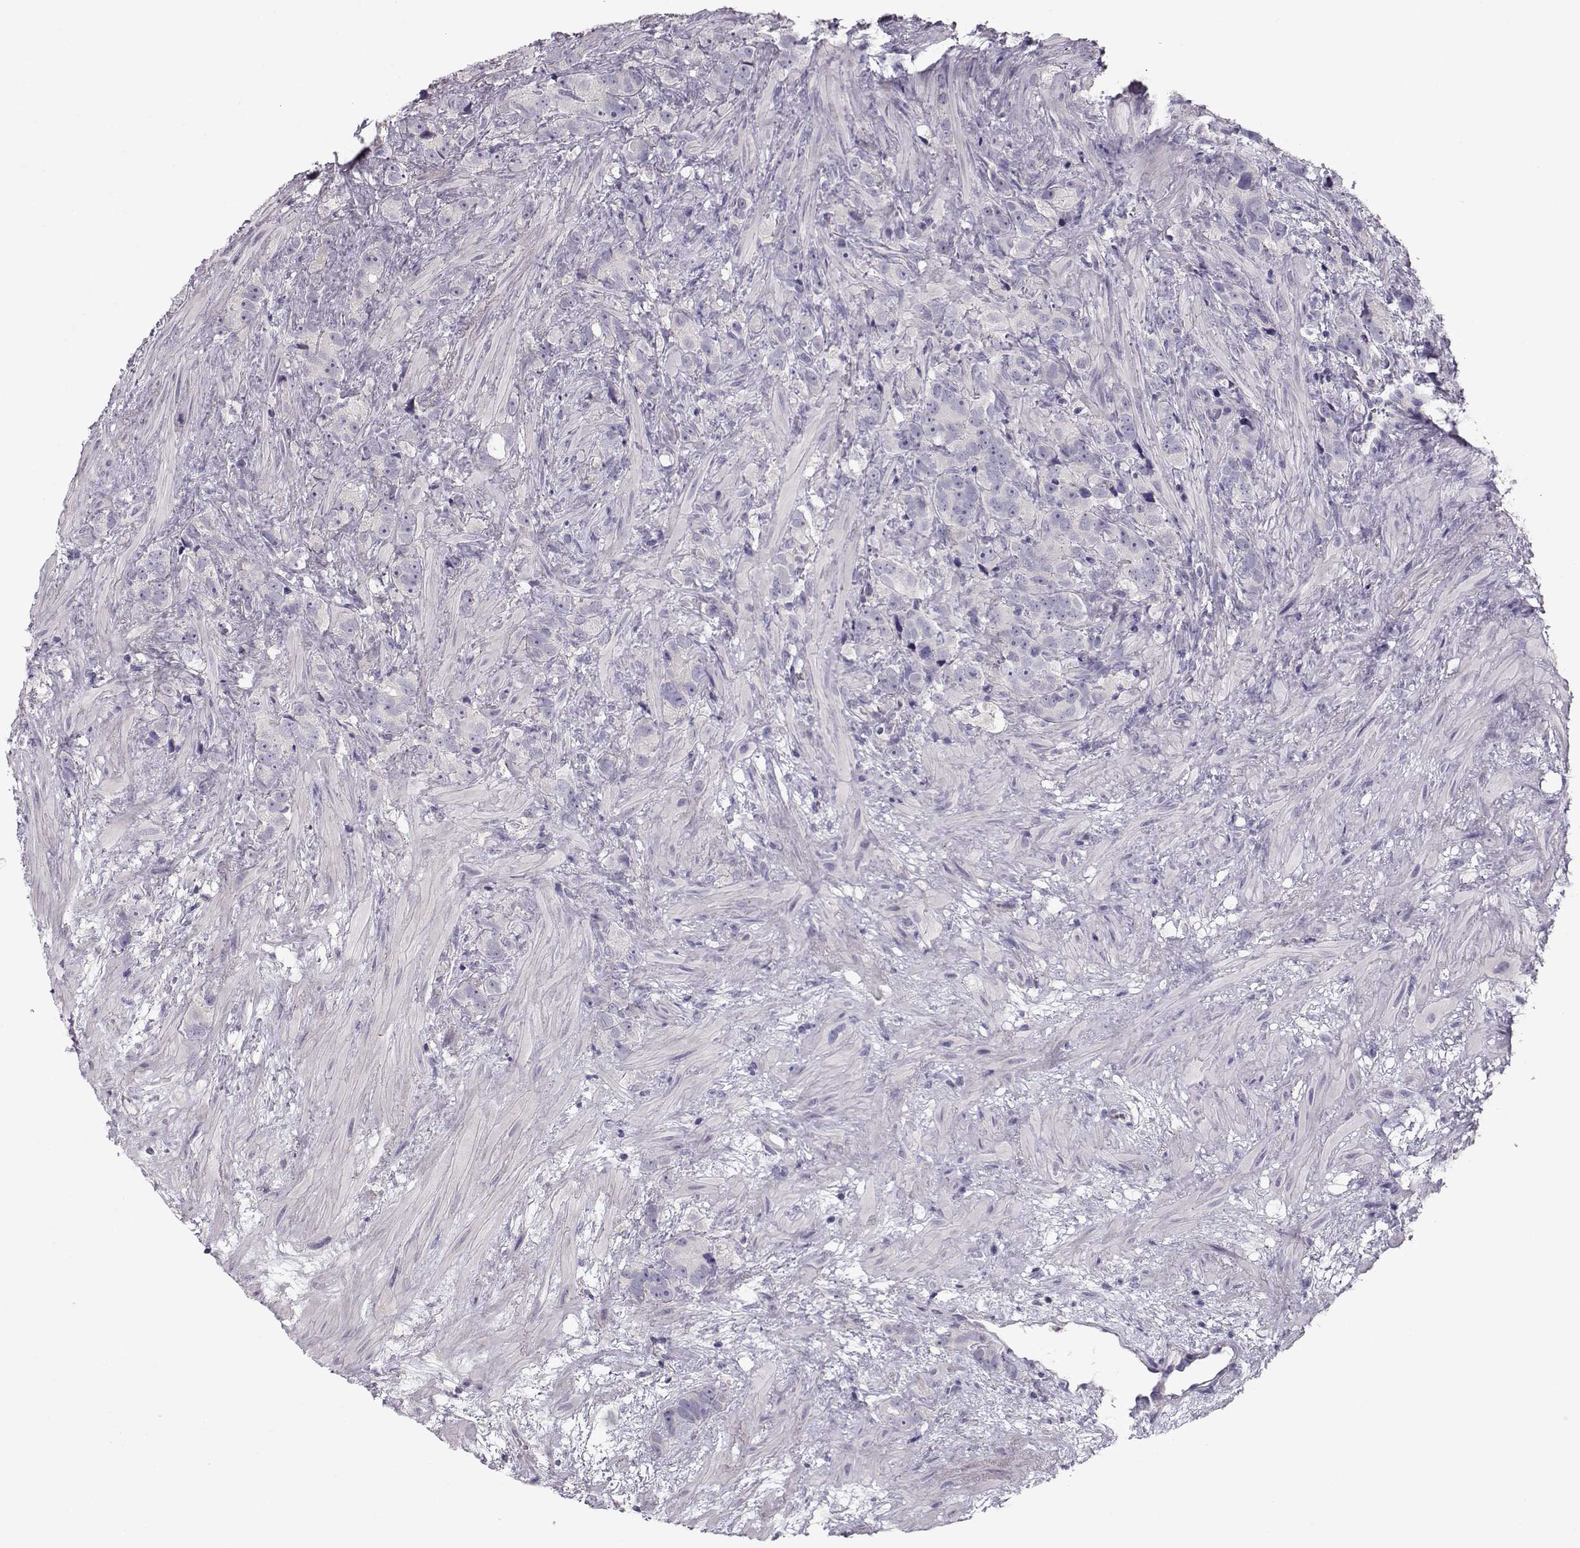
{"staining": {"intensity": "negative", "quantity": "none", "location": "none"}, "tissue": "prostate cancer", "cell_type": "Tumor cells", "image_type": "cancer", "snomed": [{"axis": "morphology", "description": "Adenocarcinoma, High grade"}, {"axis": "topography", "description": "Prostate"}], "caption": "Adenocarcinoma (high-grade) (prostate) was stained to show a protein in brown. There is no significant staining in tumor cells. (DAB immunohistochemistry with hematoxylin counter stain).", "gene": "GRK1", "patient": {"sex": "male", "age": 90}}